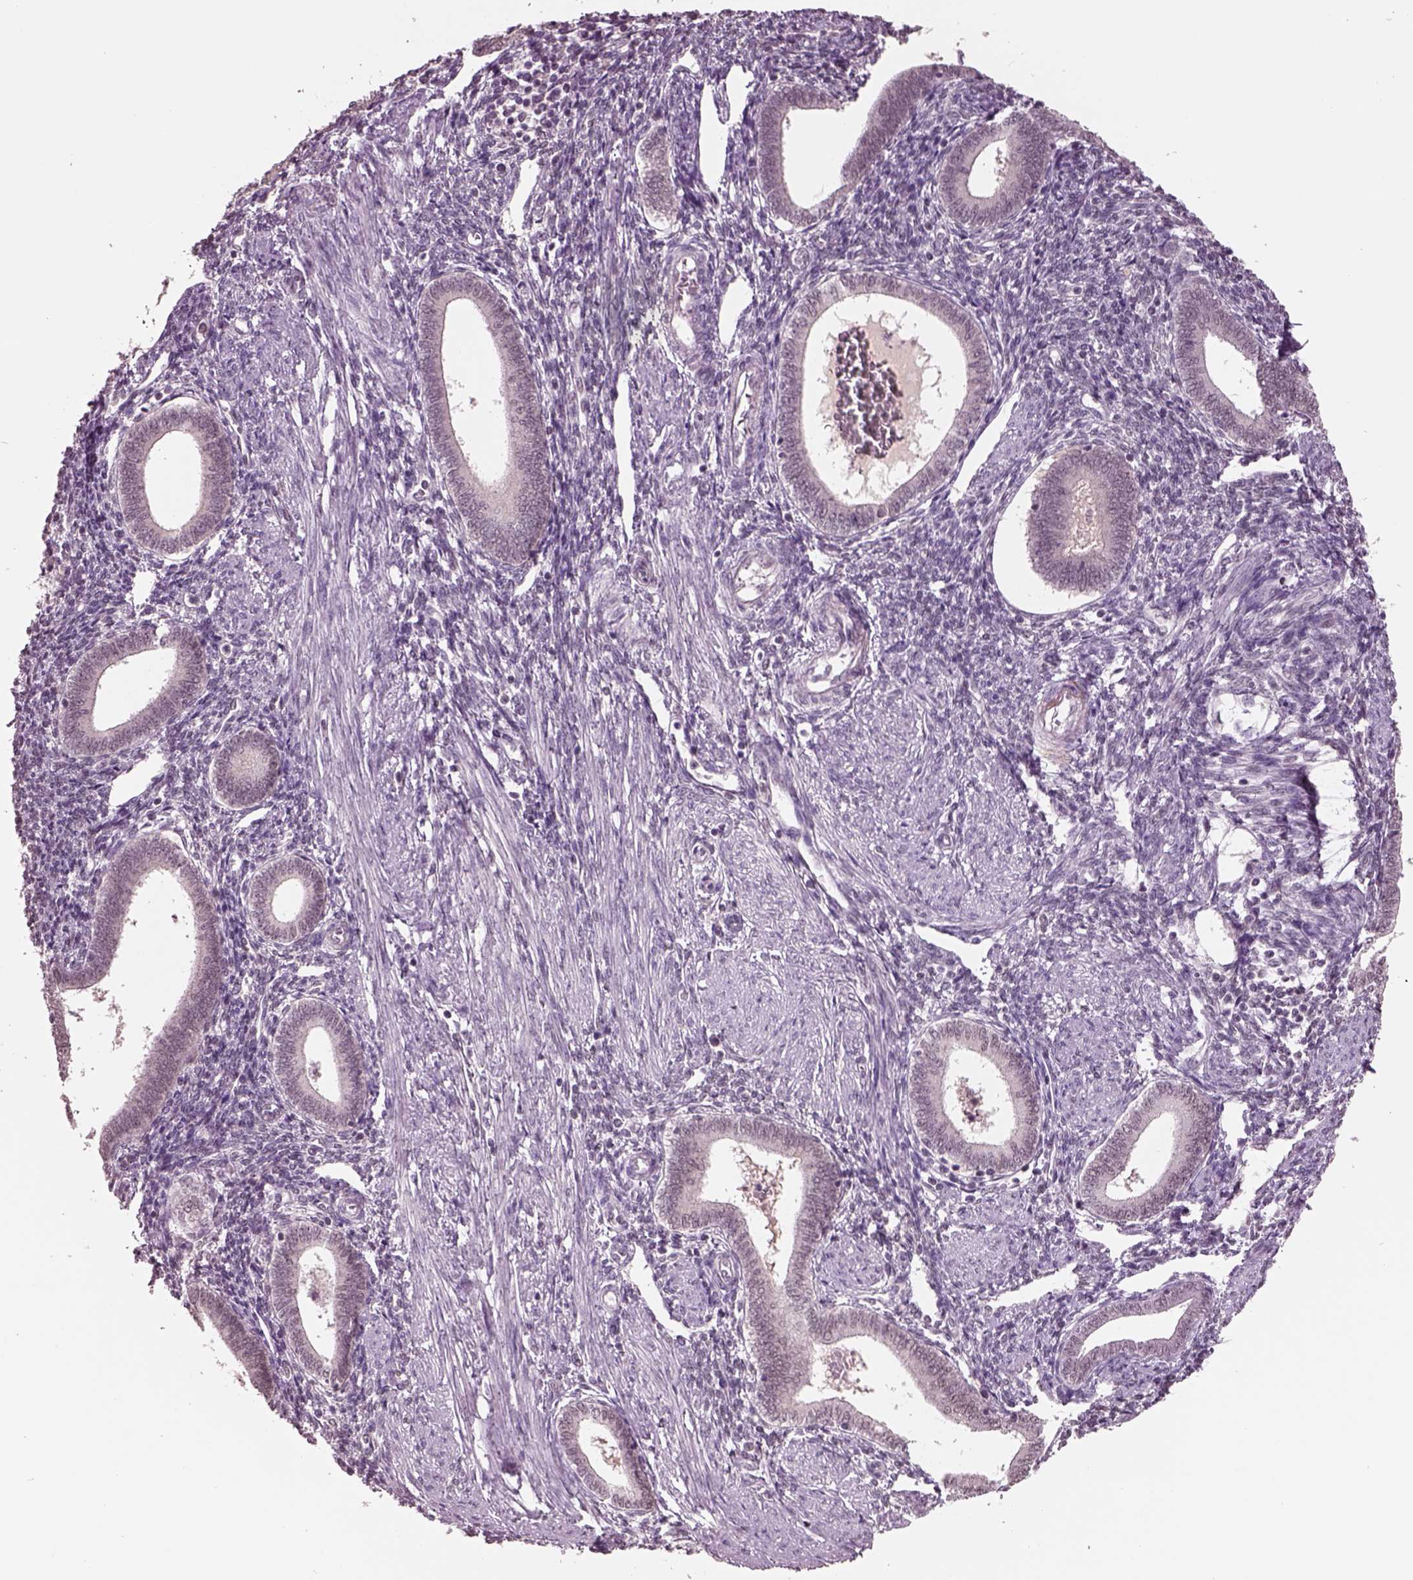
{"staining": {"intensity": "negative", "quantity": "none", "location": "none"}, "tissue": "endometrium", "cell_type": "Cells in endometrial stroma", "image_type": "normal", "snomed": [{"axis": "morphology", "description": "Normal tissue, NOS"}, {"axis": "topography", "description": "Endometrium"}], "caption": "Immunohistochemistry (IHC) photomicrograph of normal endometrium stained for a protein (brown), which reveals no staining in cells in endometrial stroma. (DAB immunohistochemistry visualized using brightfield microscopy, high magnification).", "gene": "SEPHS1", "patient": {"sex": "female", "age": 42}}